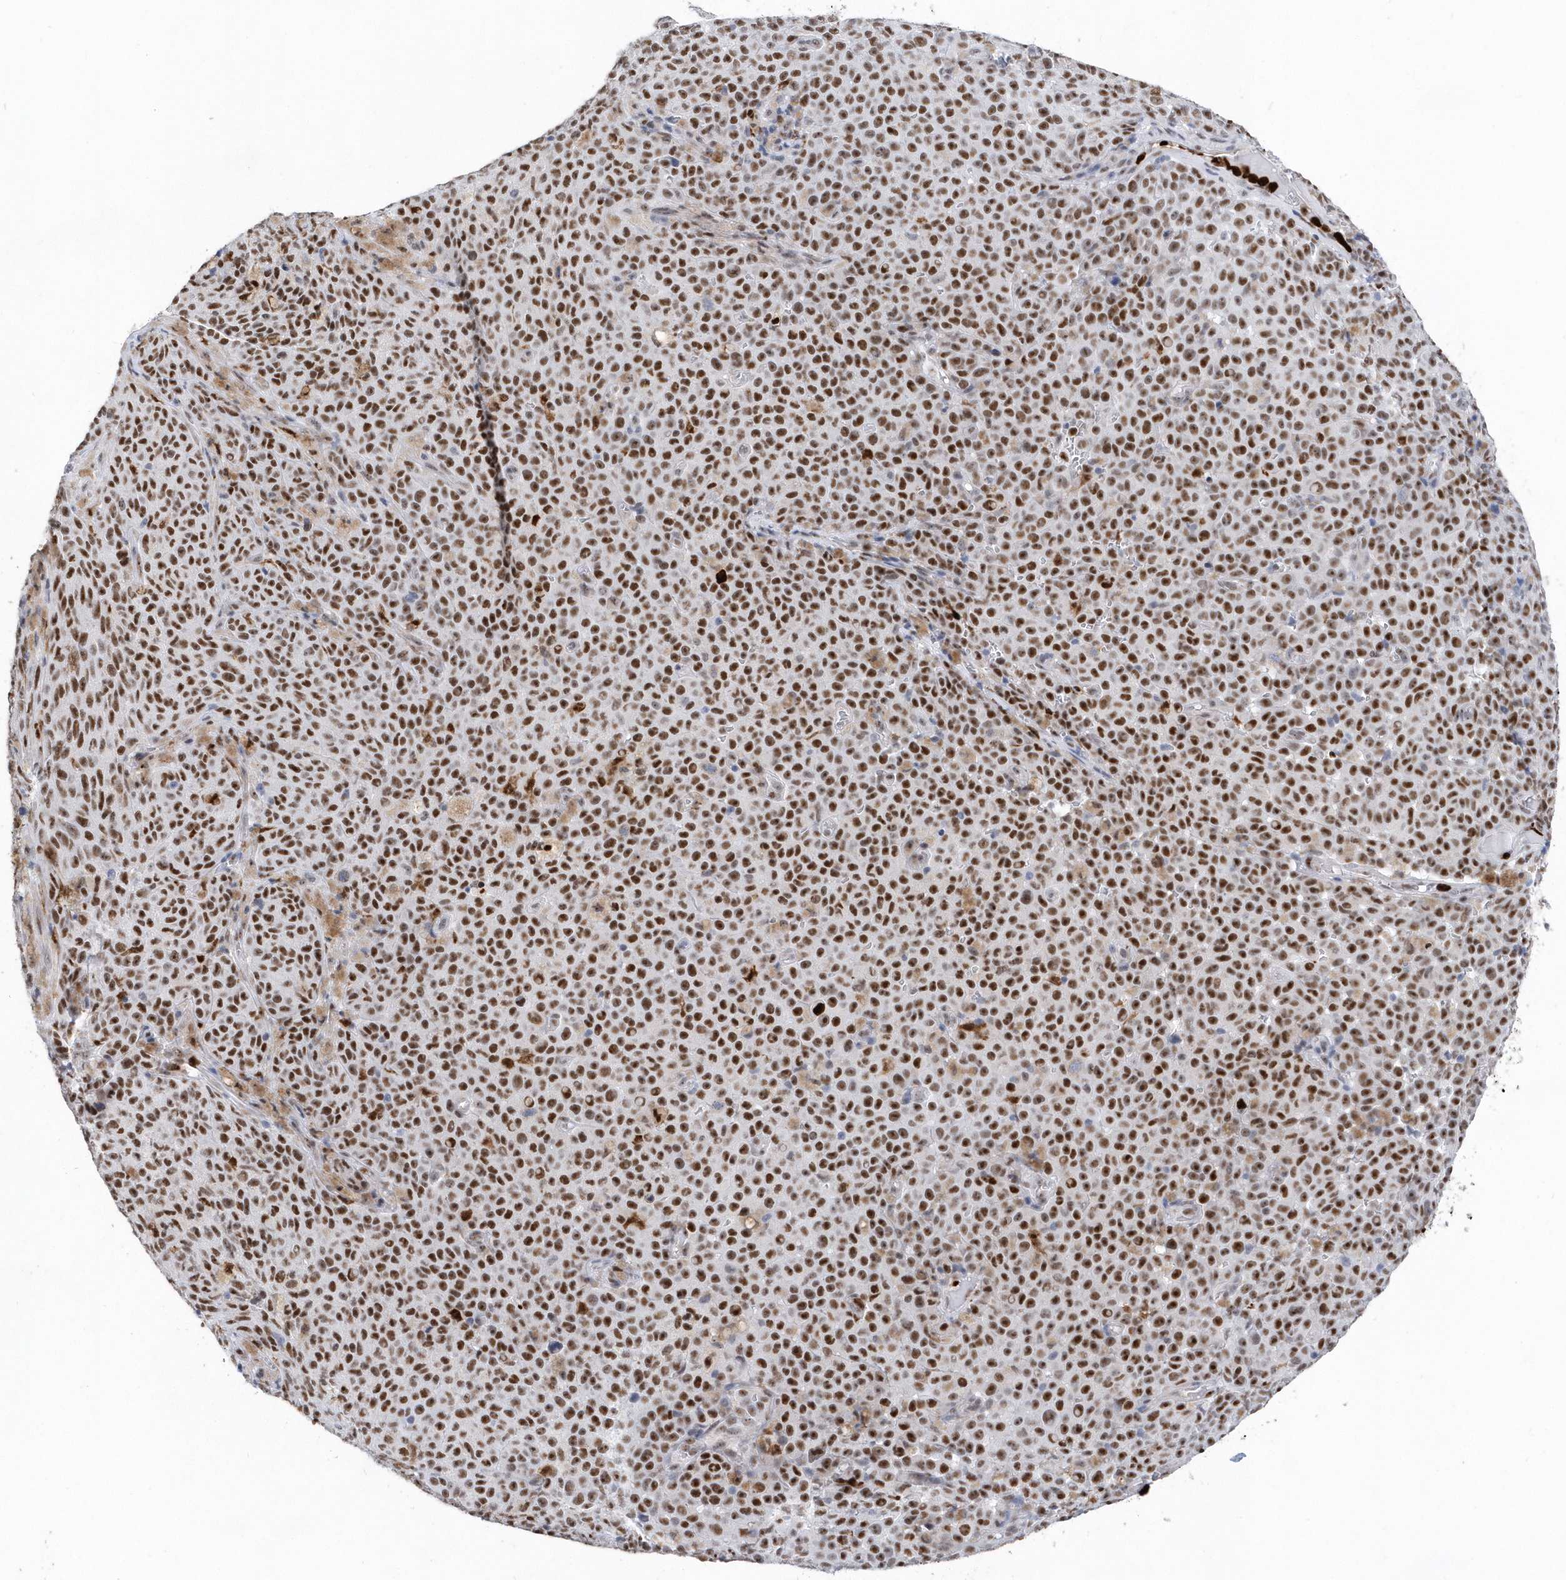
{"staining": {"intensity": "moderate", "quantity": ">75%", "location": "nuclear"}, "tissue": "melanoma", "cell_type": "Tumor cells", "image_type": "cancer", "snomed": [{"axis": "morphology", "description": "Malignant melanoma, NOS"}, {"axis": "topography", "description": "Skin"}], "caption": "Human melanoma stained for a protein (brown) exhibits moderate nuclear positive positivity in approximately >75% of tumor cells.", "gene": "RPP30", "patient": {"sex": "female", "age": 82}}